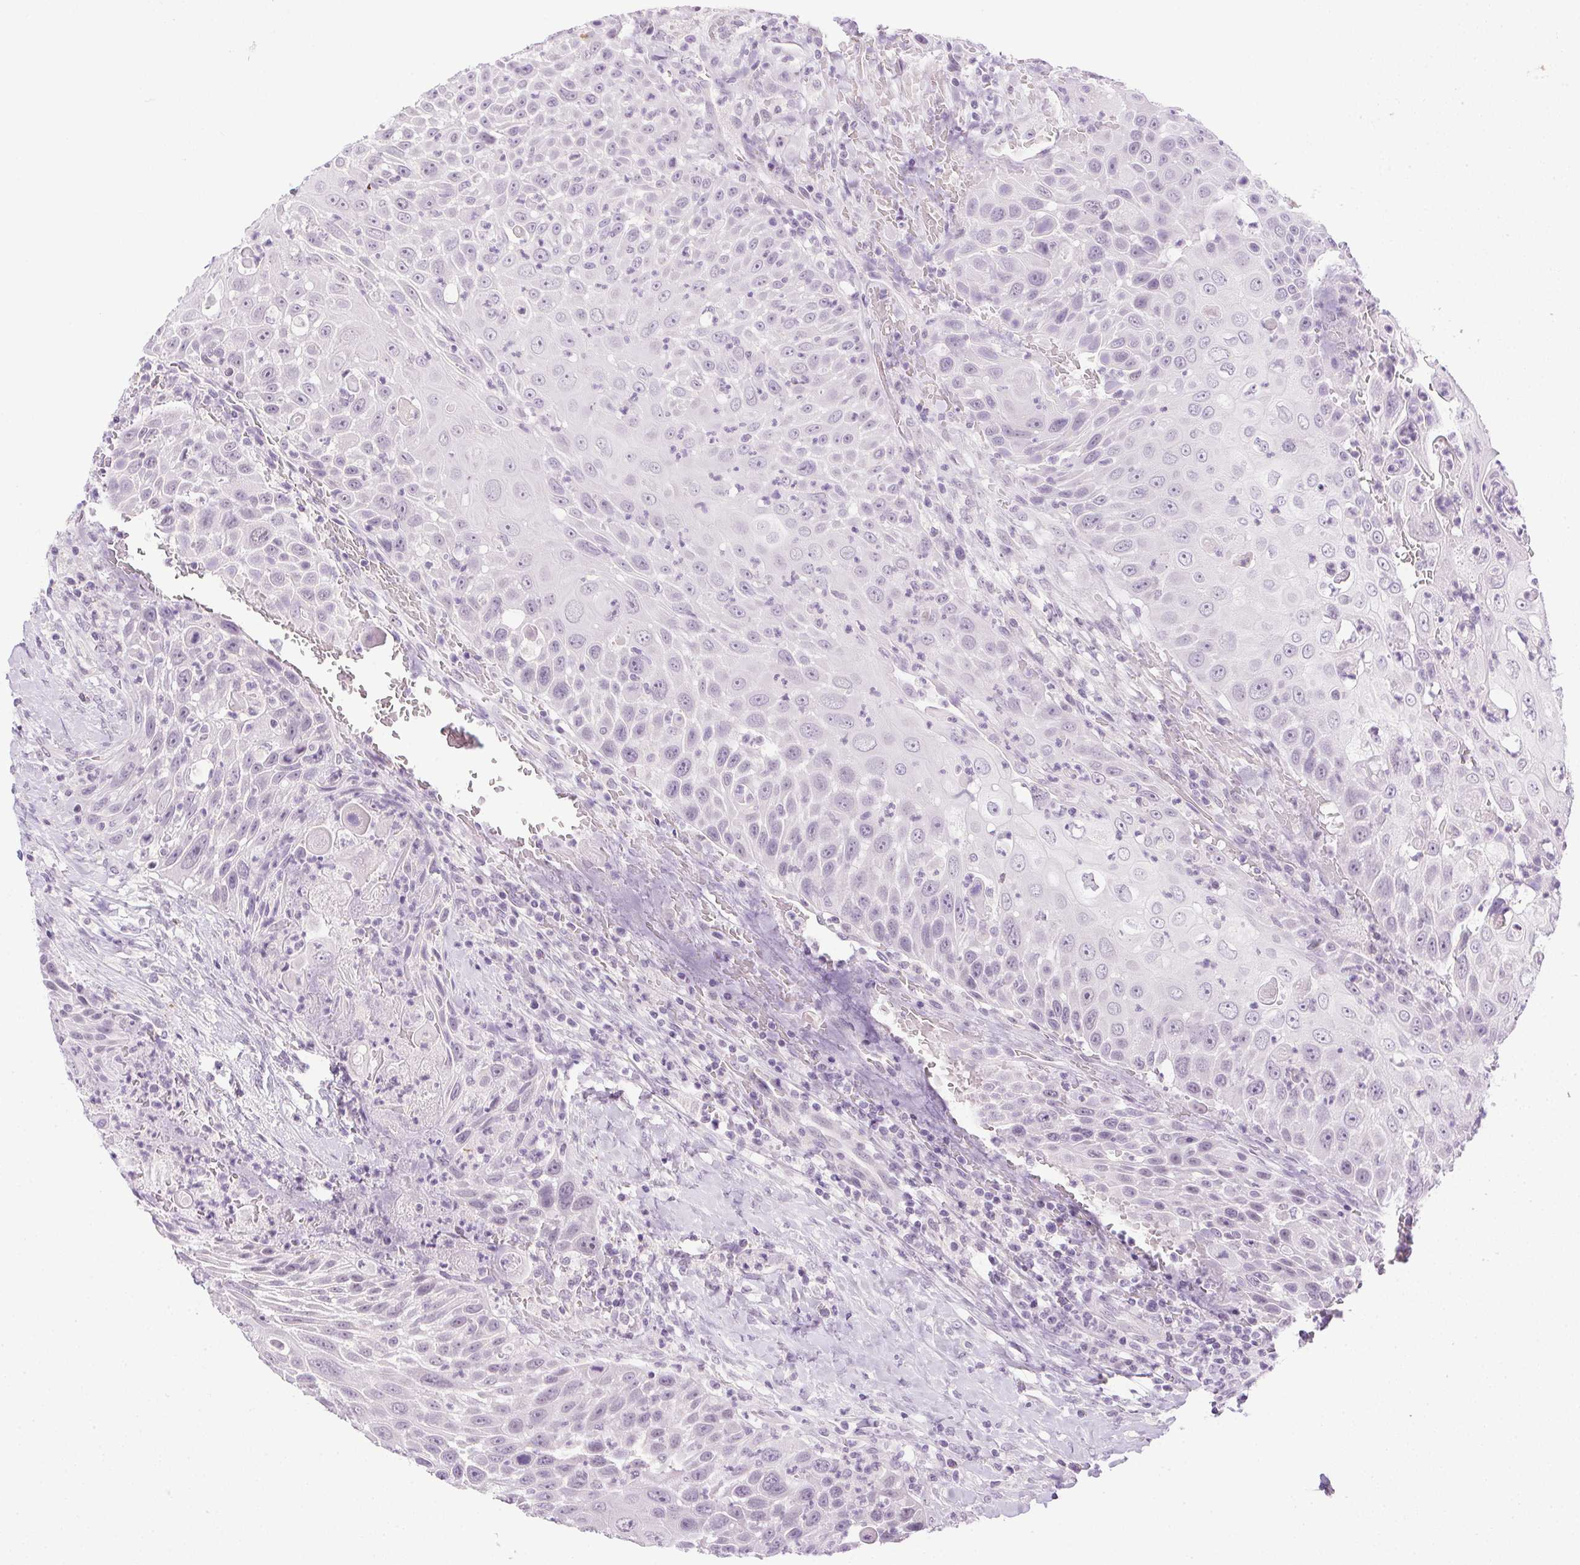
{"staining": {"intensity": "negative", "quantity": "none", "location": "none"}, "tissue": "head and neck cancer", "cell_type": "Tumor cells", "image_type": "cancer", "snomed": [{"axis": "morphology", "description": "Squamous cell carcinoma, NOS"}, {"axis": "topography", "description": "Head-Neck"}], "caption": "Head and neck squamous cell carcinoma was stained to show a protein in brown. There is no significant expression in tumor cells.", "gene": "PRL", "patient": {"sex": "male", "age": 69}}